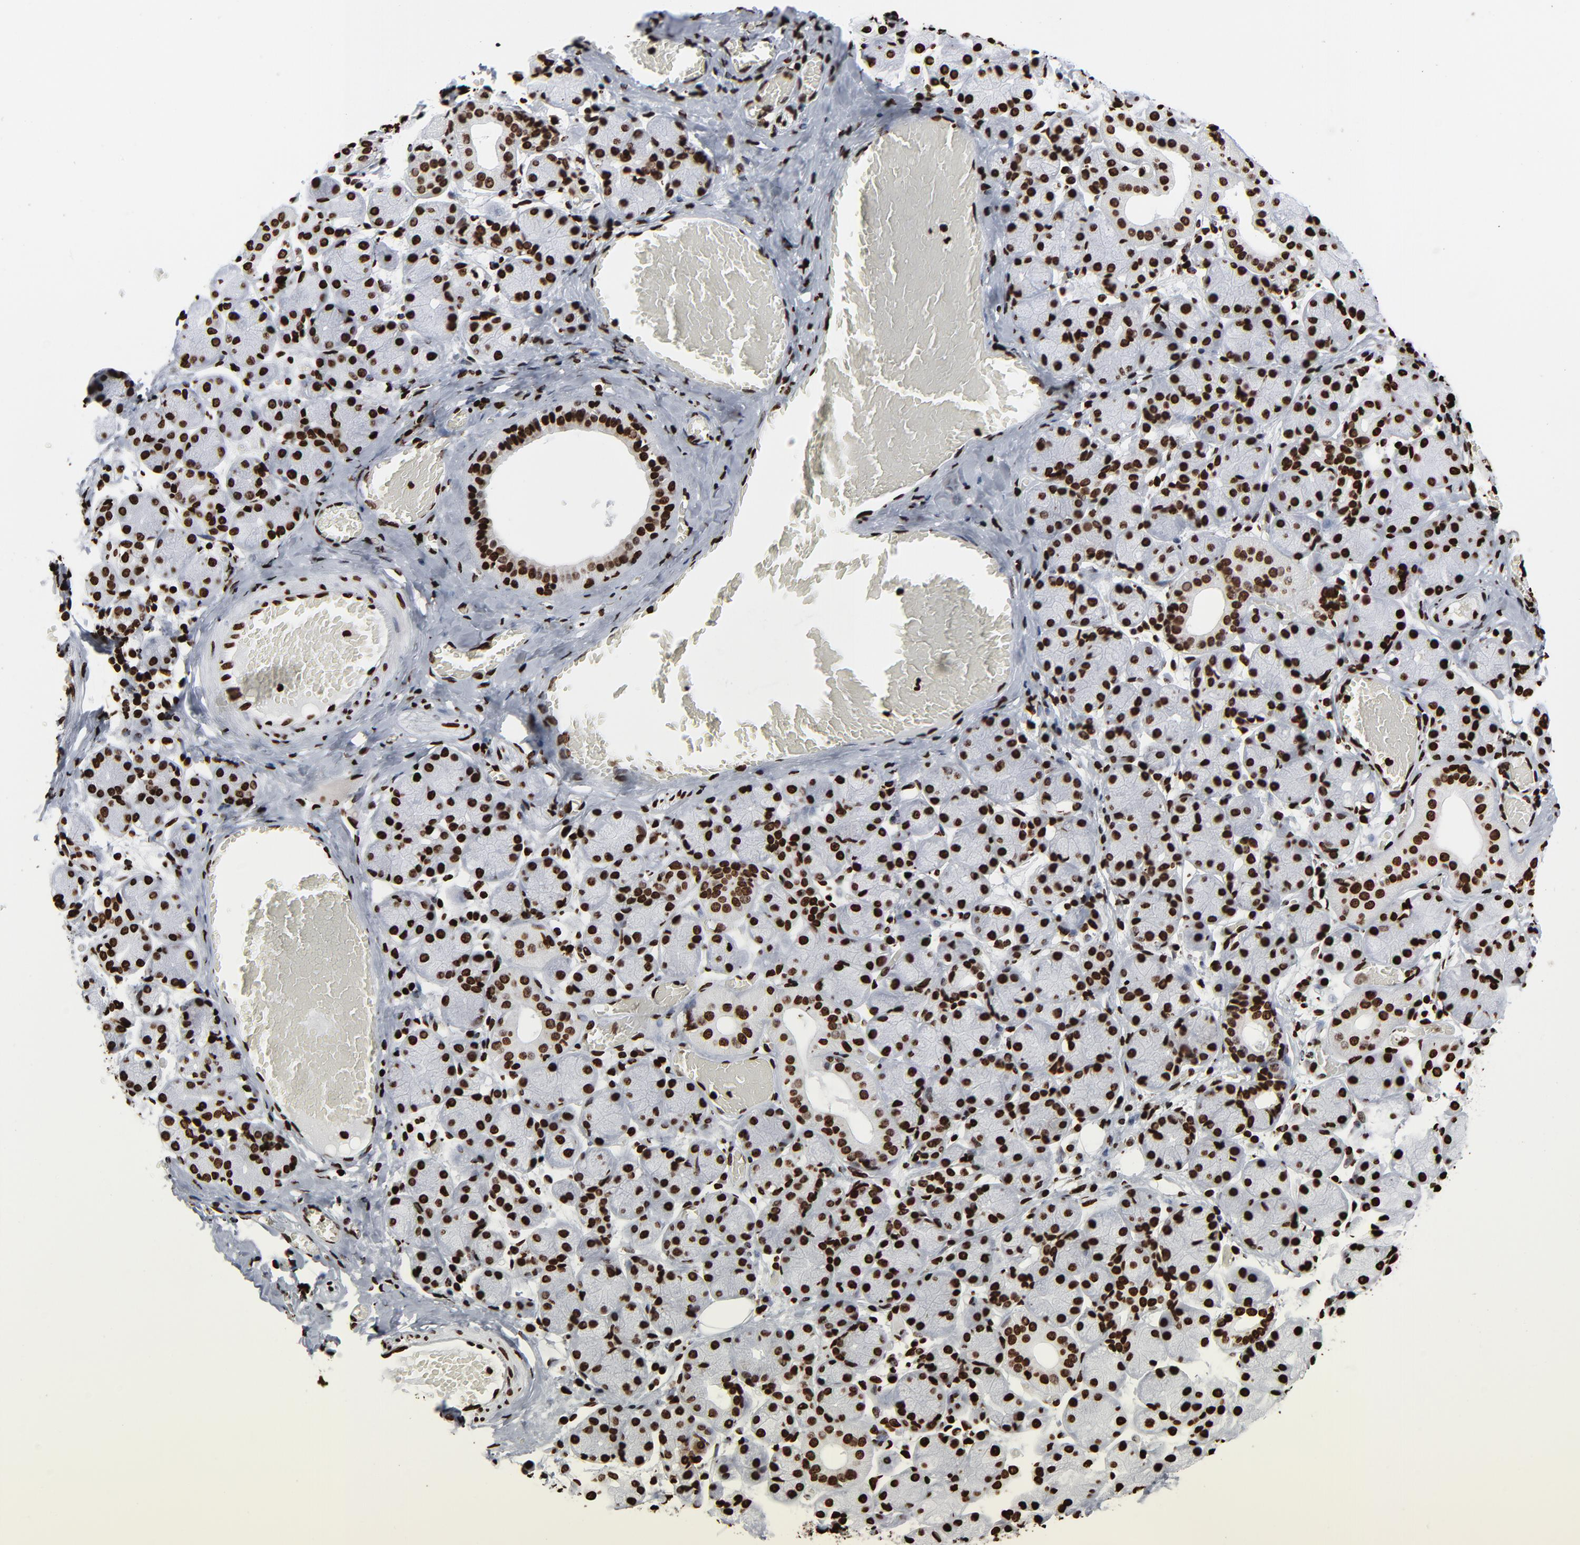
{"staining": {"intensity": "strong", "quantity": ">75%", "location": "nuclear"}, "tissue": "salivary gland", "cell_type": "Glandular cells", "image_type": "normal", "snomed": [{"axis": "morphology", "description": "Normal tissue, NOS"}, {"axis": "topography", "description": "Salivary gland"}], "caption": "An immunohistochemistry photomicrograph of unremarkable tissue is shown. Protein staining in brown highlights strong nuclear positivity in salivary gland within glandular cells.", "gene": "H3", "patient": {"sex": "female", "age": 24}}